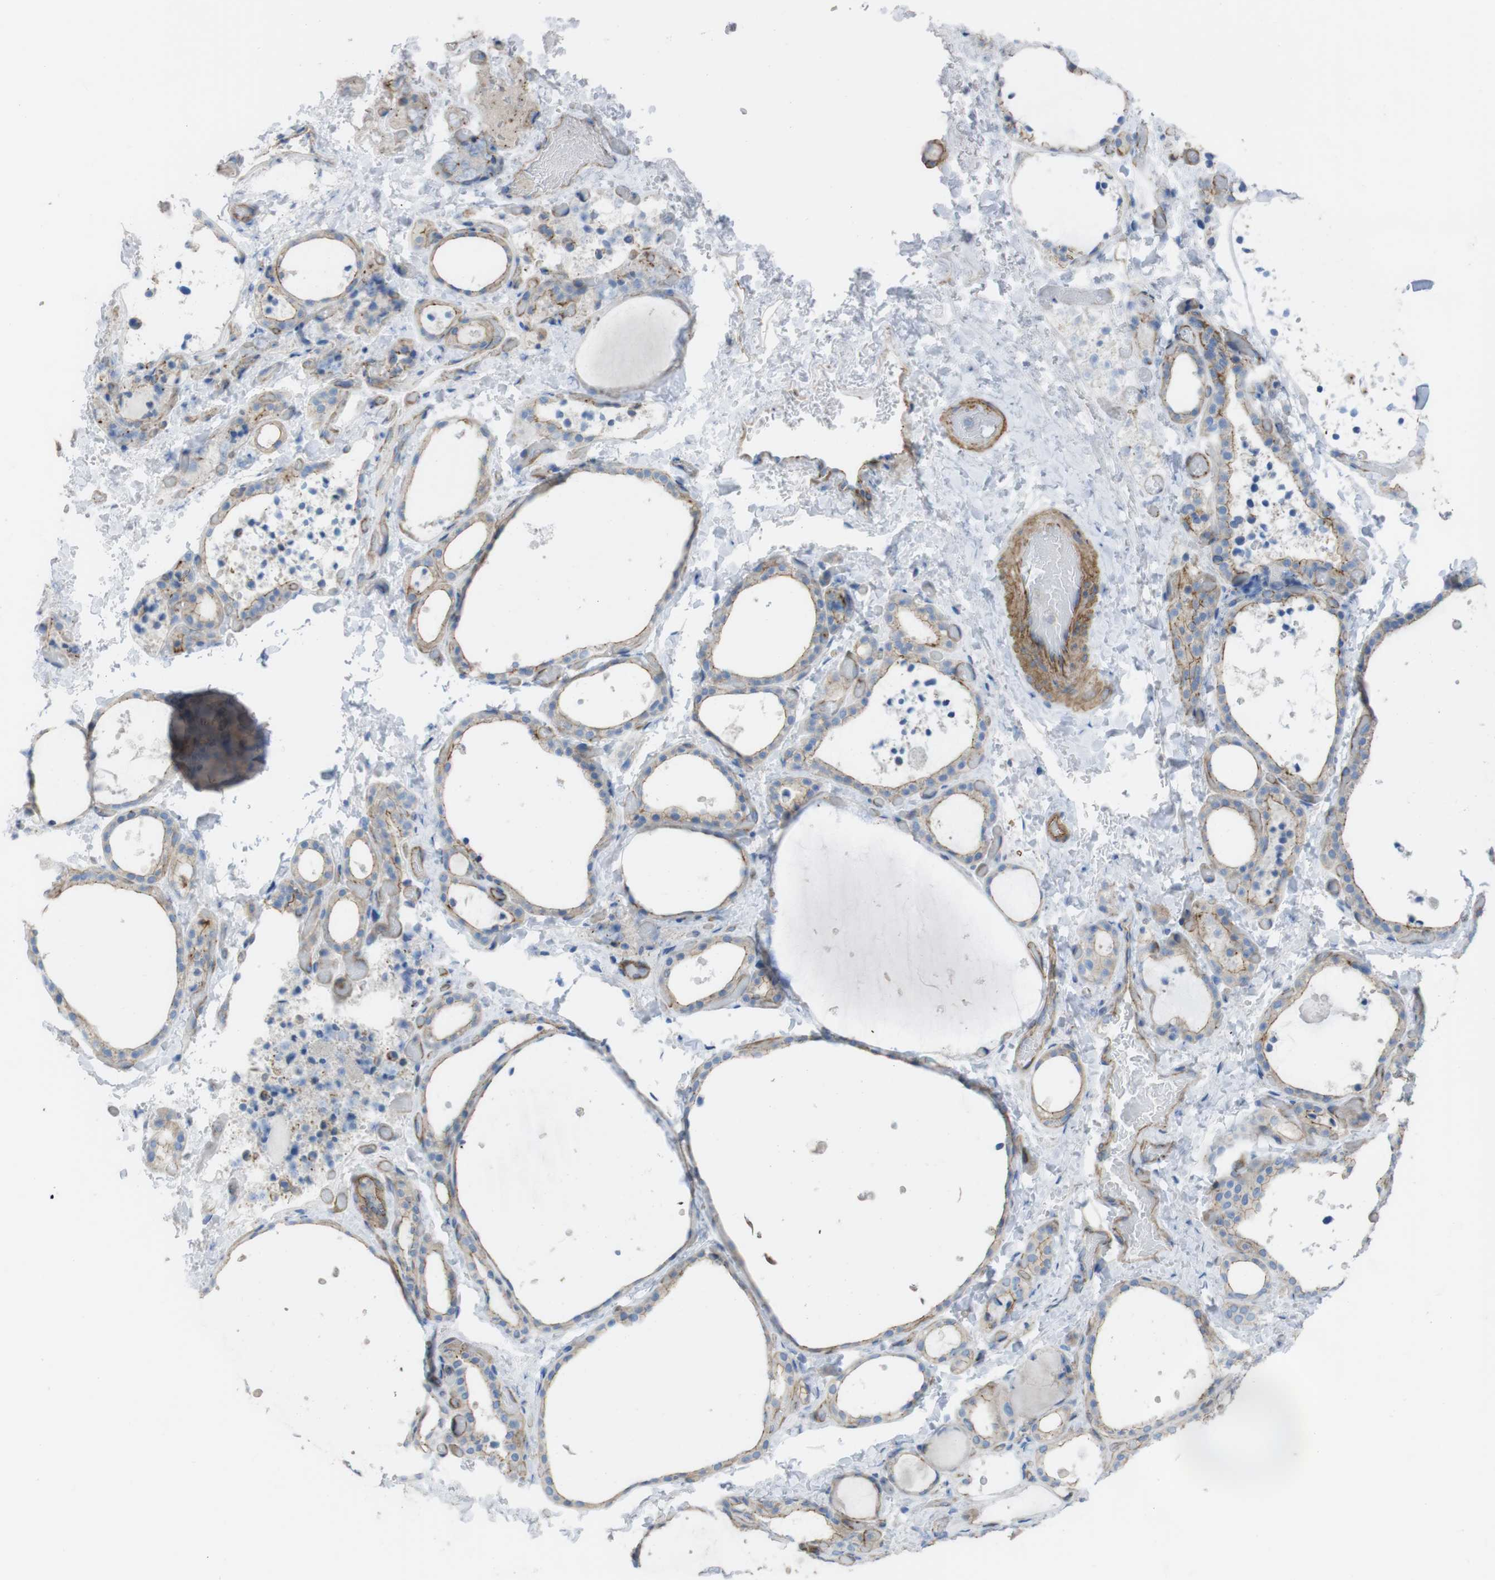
{"staining": {"intensity": "weak", "quantity": ">75%", "location": "cytoplasmic/membranous"}, "tissue": "thyroid gland", "cell_type": "Glandular cells", "image_type": "normal", "snomed": [{"axis": "morphology", "description": "Normal tissue, NOS"}, {"axis": "topography", "description": "Thyroid gland"}], "caption": "Immunohistochemical staining of benign human thyroid gland reveals low levels of weak cytoplasmic/membranous staining in approximately >75% of glandular cells.", "gene": "PREX2", "patient": {"sex": "female", "age": 44}}